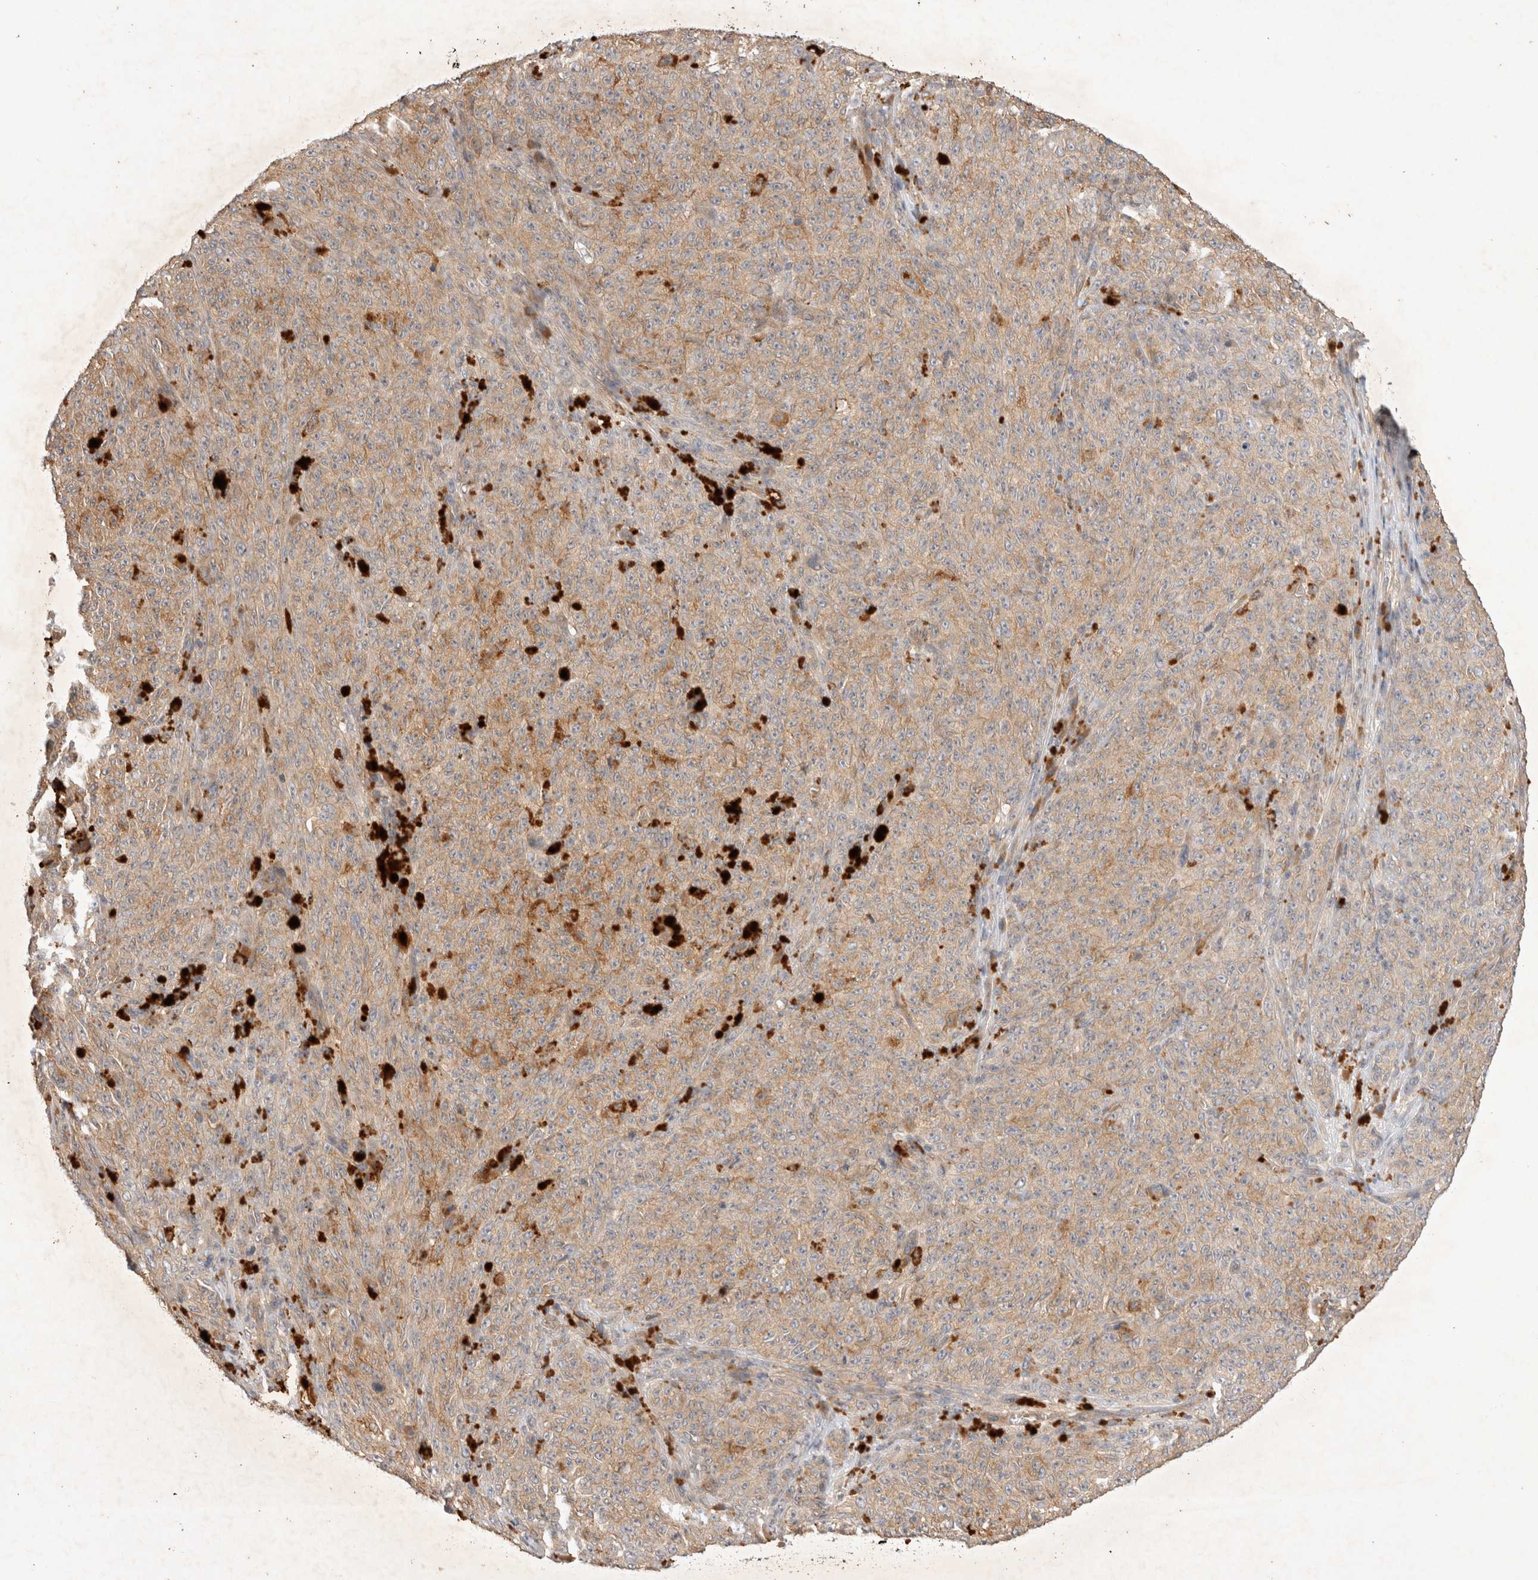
{"staining": {"intensity": "moderate", "quantity": ">75%", "location": "cytoplasmic/membranous"}, "tissue": "melanoma", "cell_type": "Tumor cells", "image_type": "cancer", "snomed": [{"axis": "morphology", "description": "Malignant melanoma, NOS"}, {"axis": "topography", "description": "Skin"}], "caption": "Protein expression analysis of human malignant melanoma reveals moderate cytoplasmic/membranous positivity in approximately >75% of tumor cells.", "gene": "YES1", "patient": {"sex": "female", "age": 82}}